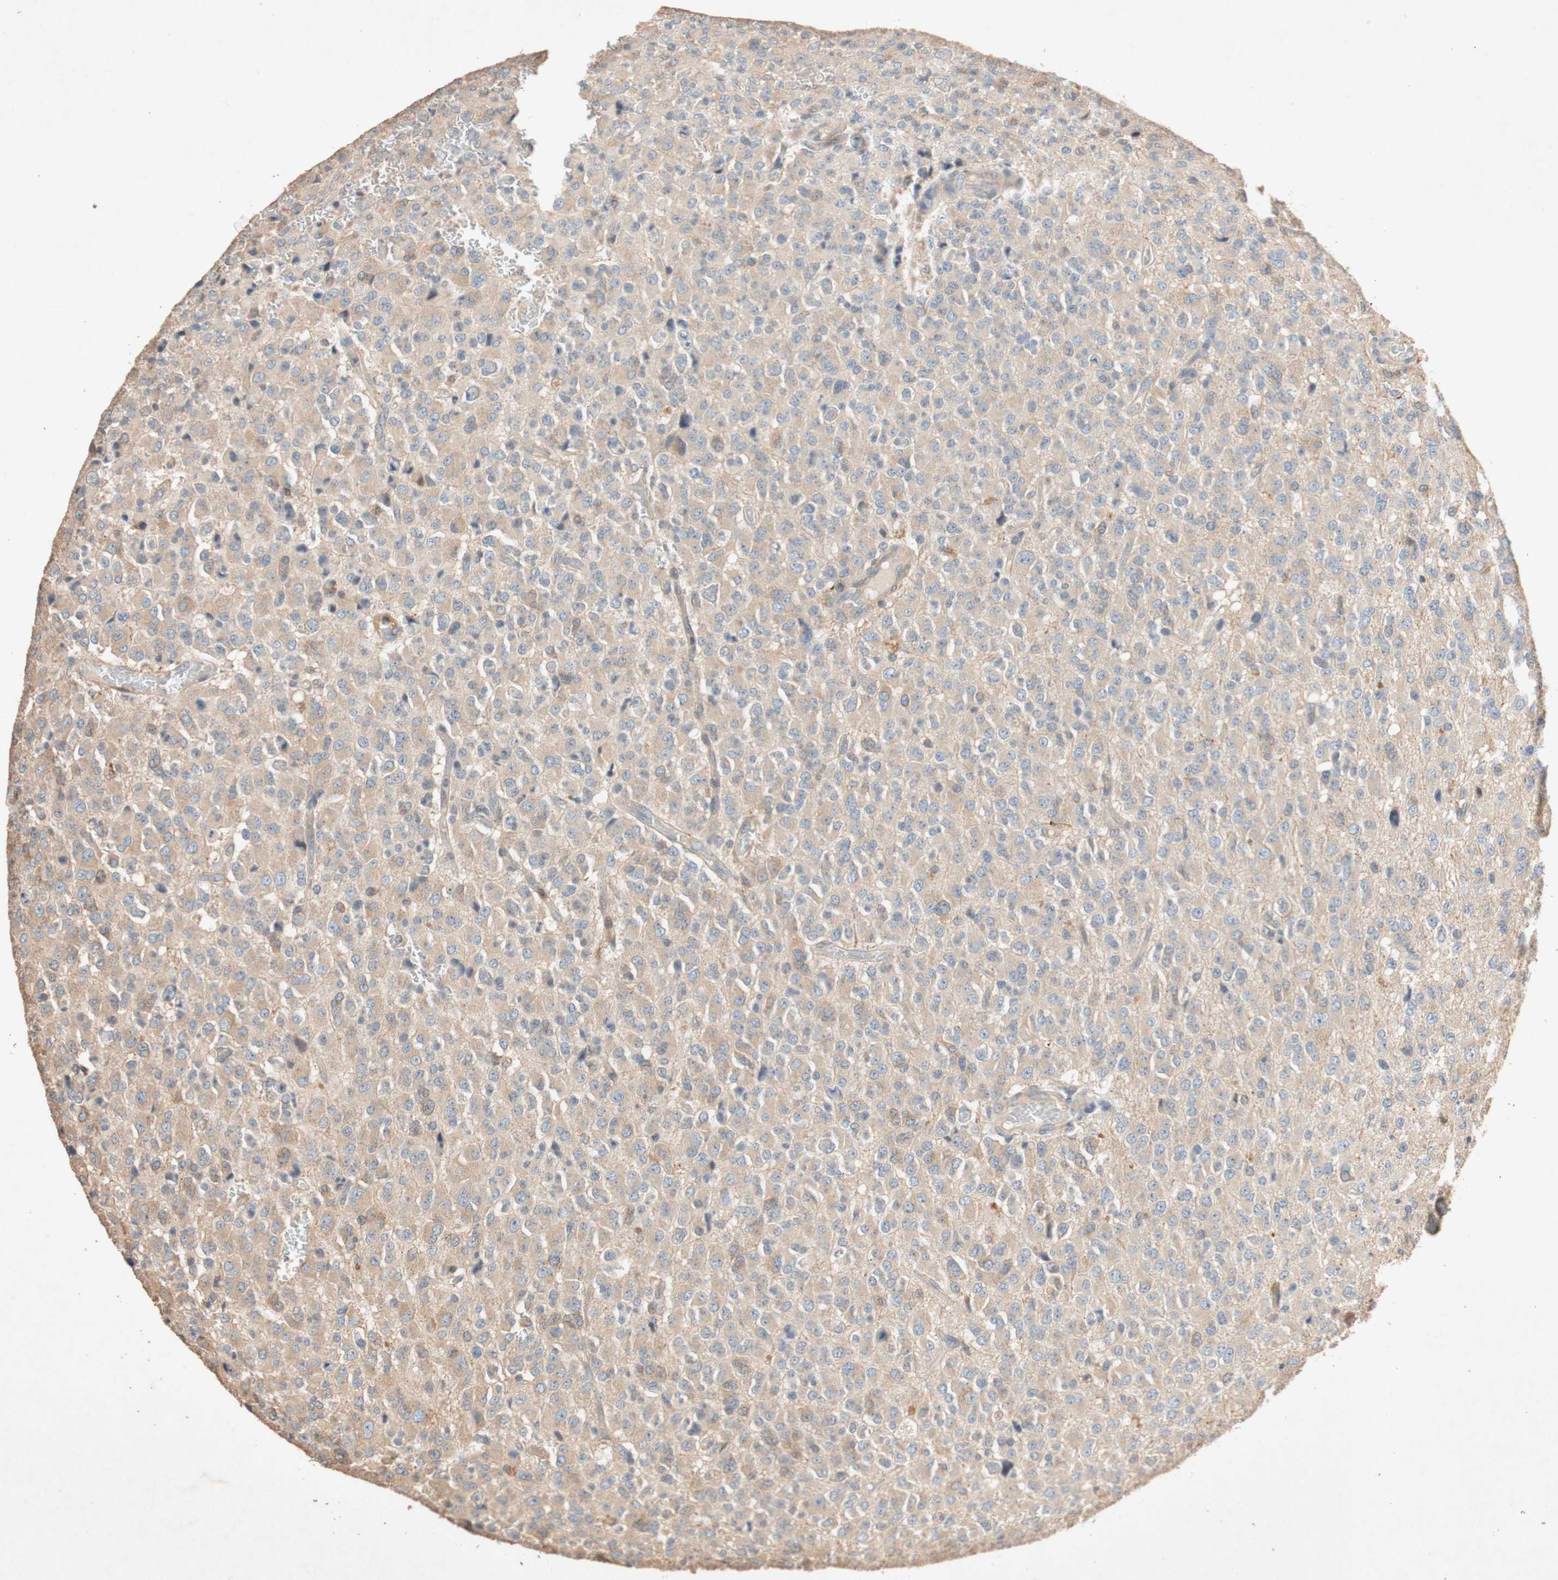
{"staining": {"intensity": "weak", "quantity": "25%-75%", "location": "cytoplasmic/membranous"}, "tissue": "glioma", "cell_type": "Tumor cells", "image_type": "cancer", "snomed": [{"axis": "morphology", "description": "Glioma, malignant, High grade"}, {"axis": "topography", "description": "pancreas cauda"}], "caption": "This image demonstrates immunohistochemistry staining of glioma, with low weak cytoplasmic/membranous positivity in approximately 25%-75% of tumor cells.", "gene": "TUBB", "patient": {"sex": "male", "age": 60}}